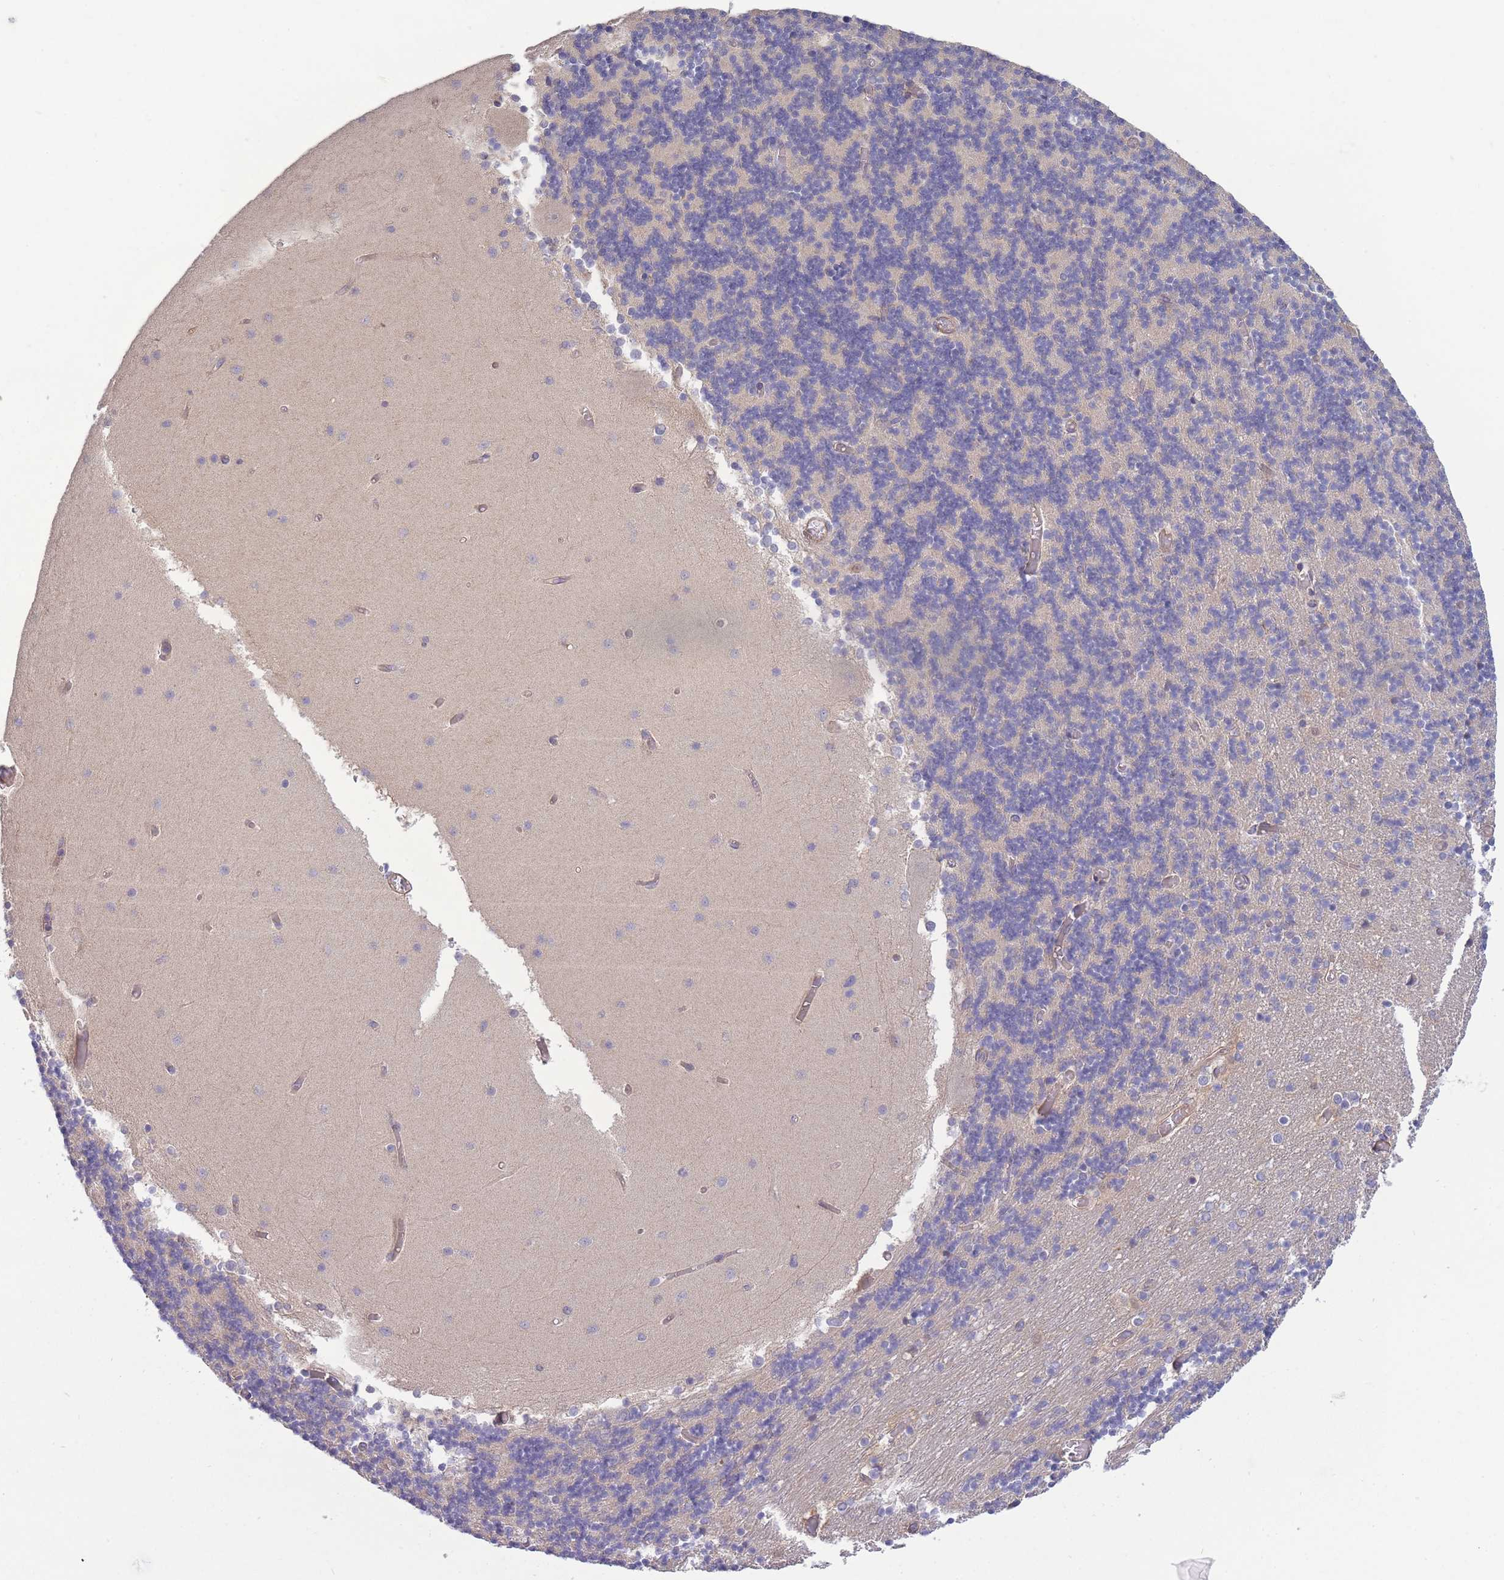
{"staining": {"intensity": "negative", "quantity": "none", "location": "none"}, "tissue": "cerebellum", "cell_type": "Cells in granular layer", "image_type": "normal", "snomed": [{"axis": "morphology", "description": "Normal tissue, NOS"}, {"axis": "topography", "description": "Cerebellum"}], "caption": "DAB immunohistochemical staining of benign human cerebellum demonstrates no significant positivity in cells in granular layer.", "gene": "NDUFAF5", "patient": {"sex": "female", "age": 28}}